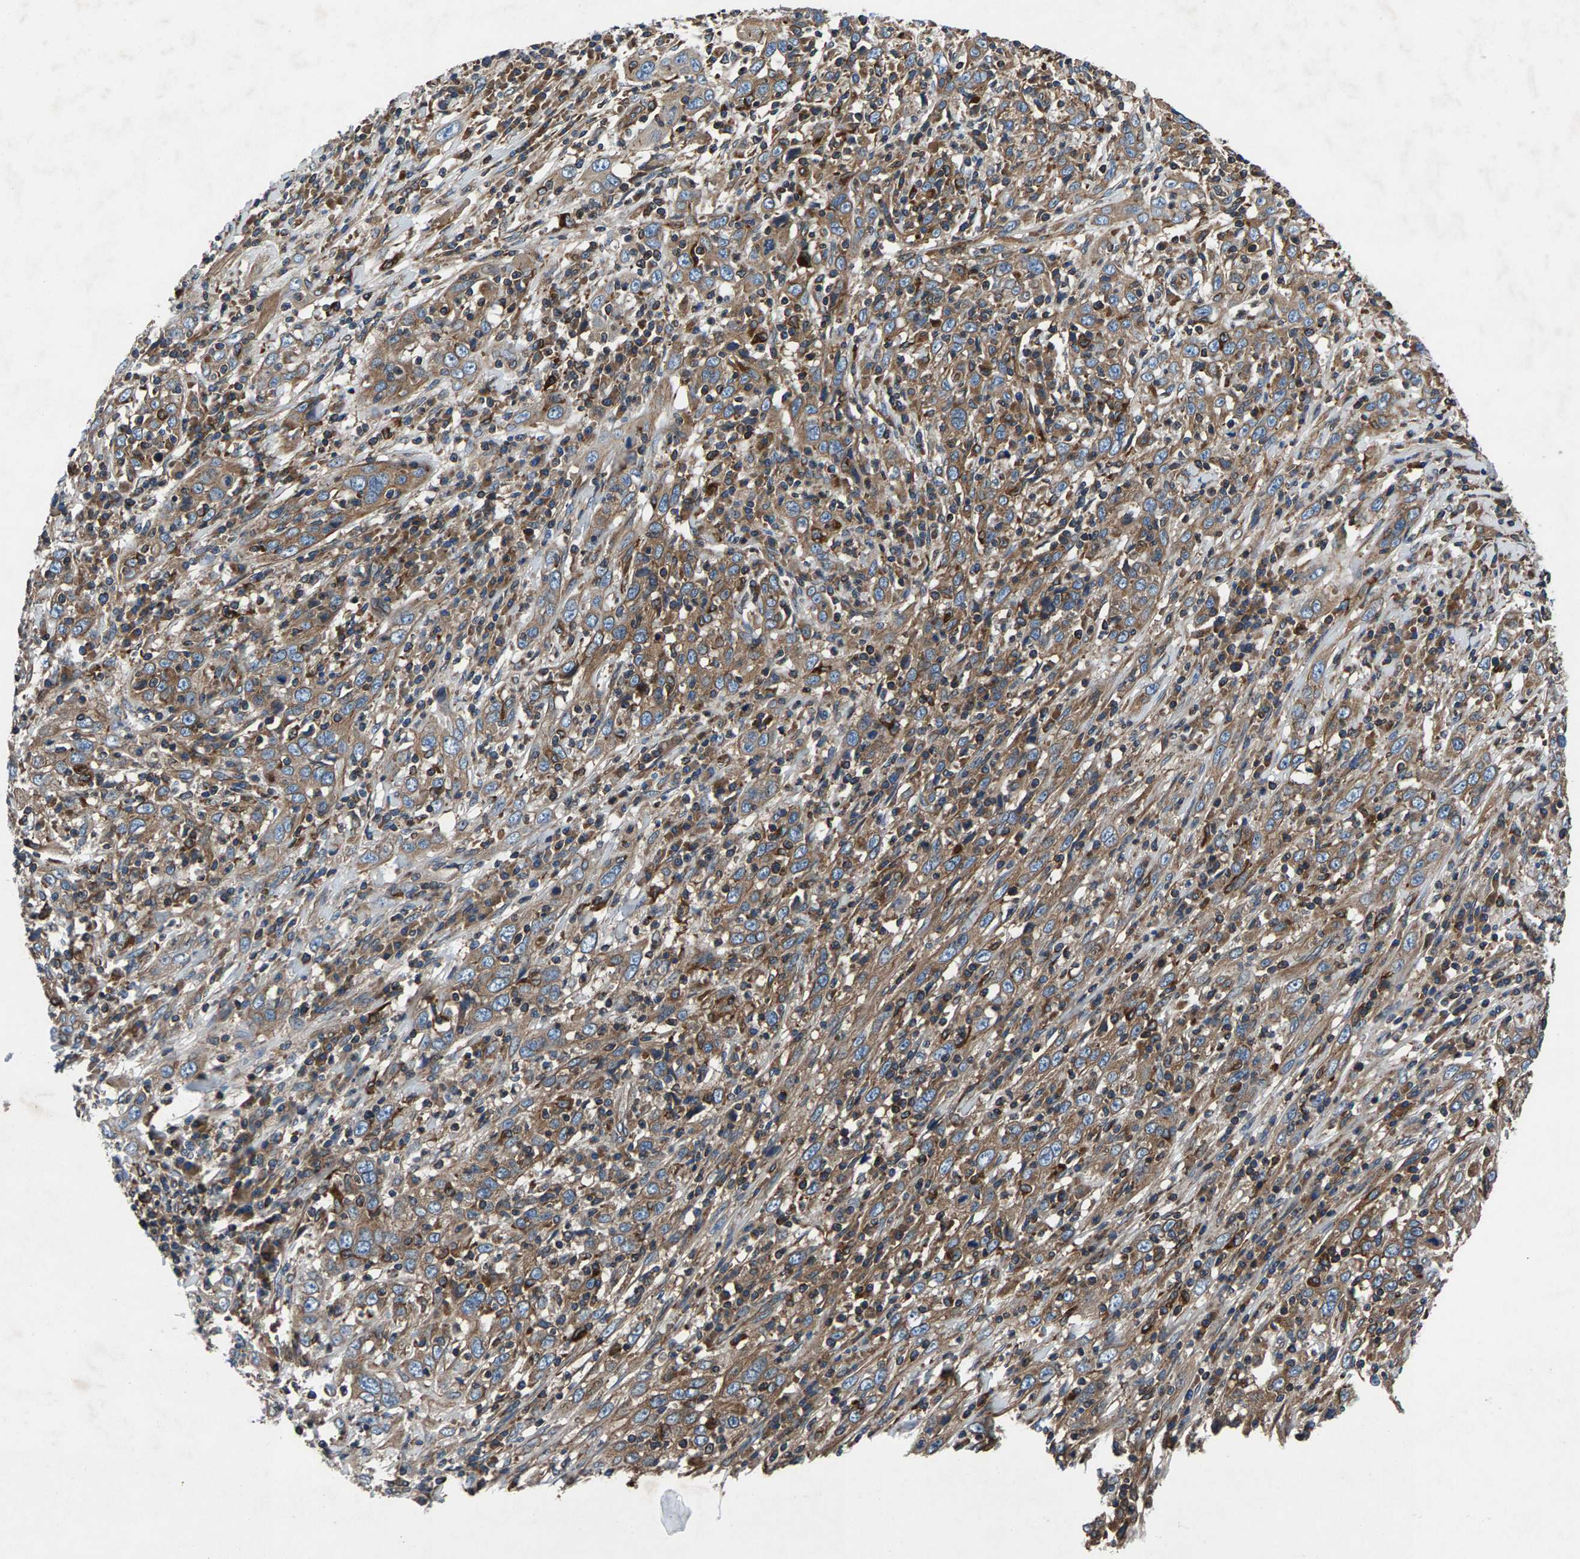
{"staining": {"intensity": "moderate", "quantity": ">75%", "location": "cytoplasmic/membranous"}, "tissue": "cervical cancer", "cell_type": "Tumor cells", "image_type": "cancer", "snomed": [{"axis": "morphology", "description": "Squamous cell carcinoma, NOS"}, {"axis": "topography", "description": "Cervix"}], "caption": "An image of squamous cell carcinoma (cervical) stained for a protein shows moderate cytoplasmic/membranous brown staining in tumor cells. (Stains: DAB (3,3'-diaminobenzidine) in brown, nuclei in blue, Microscopy: brightfield microscopy at high magnification).", "gene": "LPCAT1", "patient": {"sex": "female", "age": 46}}